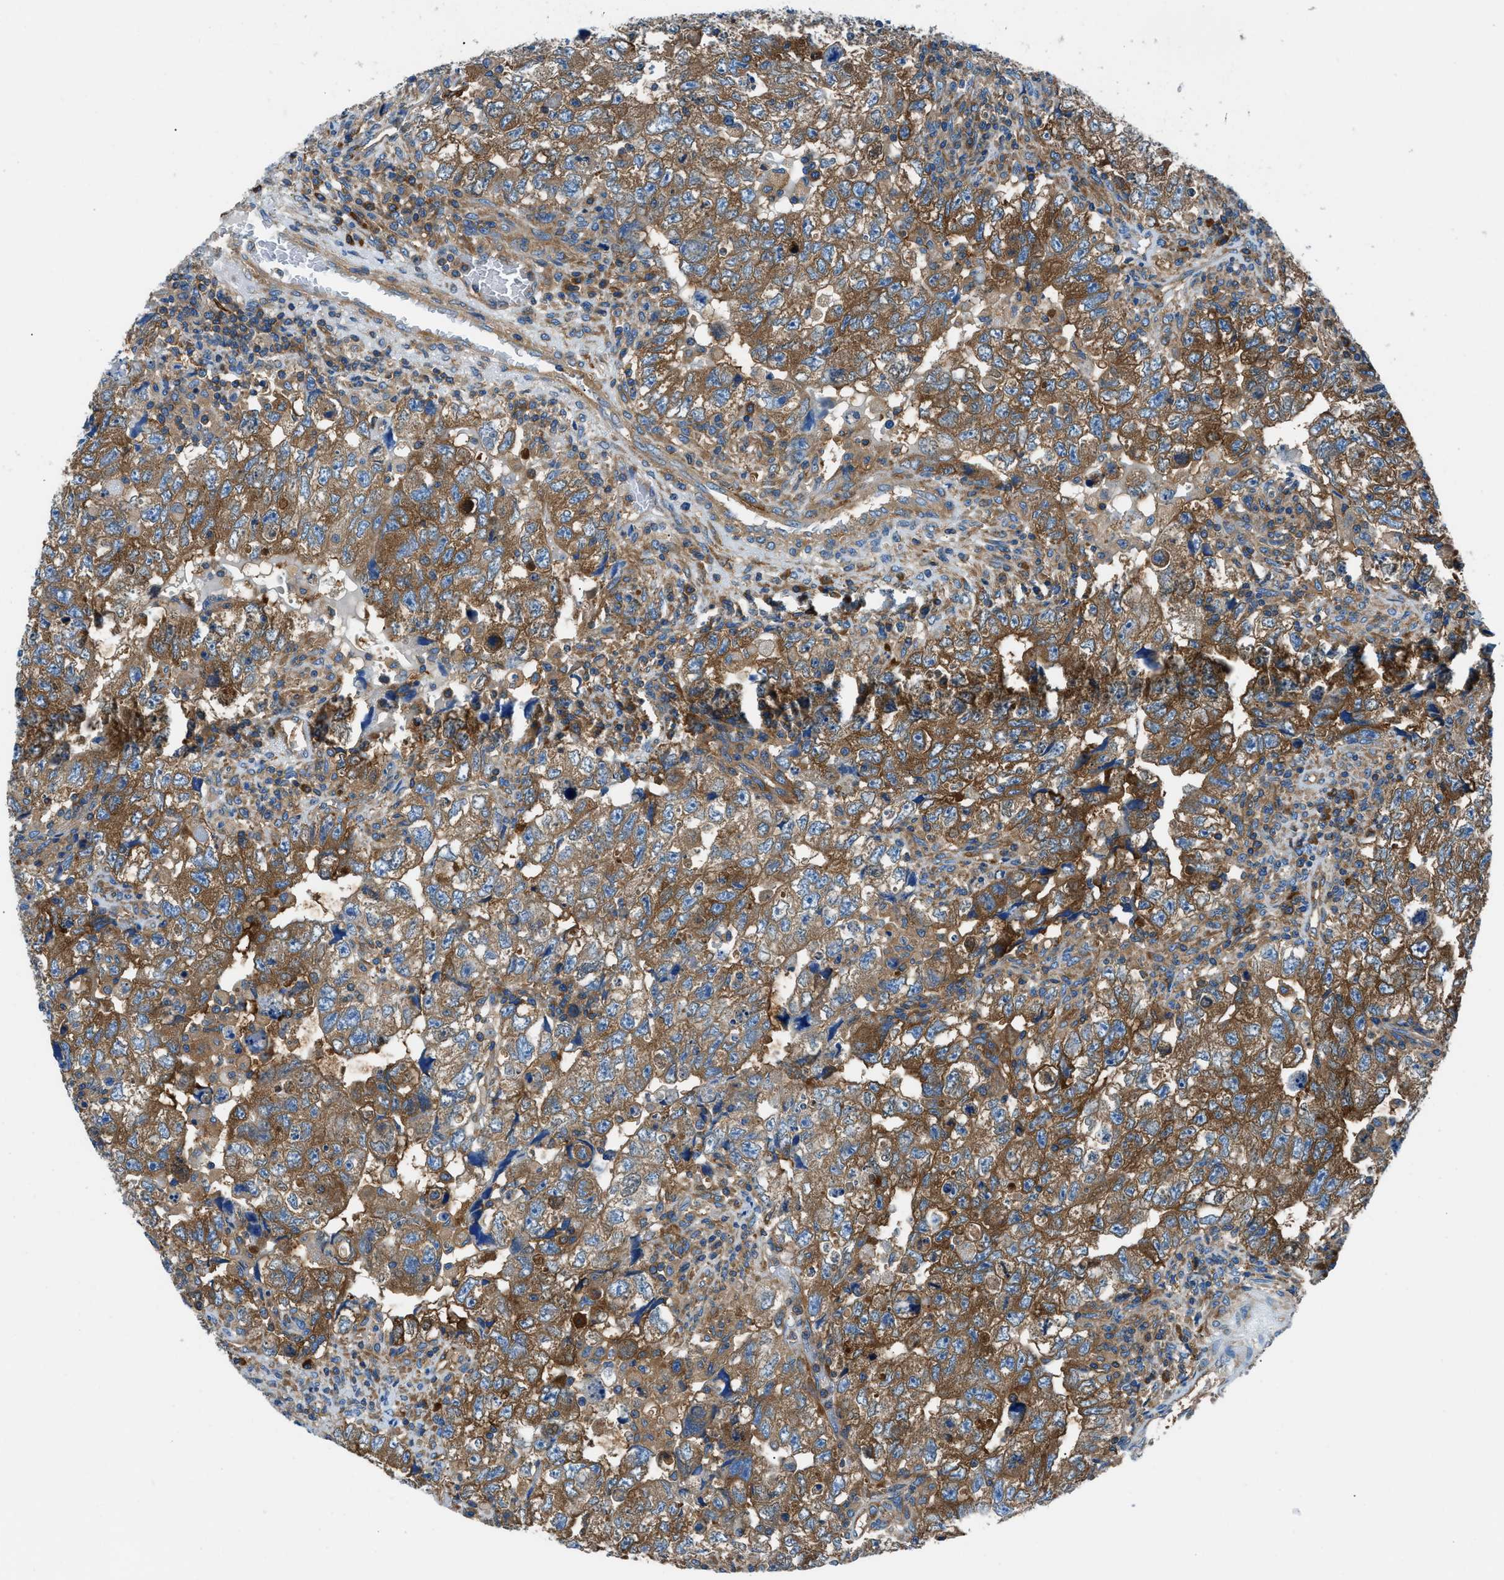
{"staining": {"intensity": "strong", "quantity": ">75%", "location": "cytoplasmic/membranous"}, "tissue": "testis cancer", "cell_type": "Tumor cells", "image_type": "cancer", "snomed": [{"axis": "morphology", "description": "Seminoma, NOS"}, {"axis": "topography", "description": "Testis"}], "caption": "Immunohistochemical staining of seminoma (testis) demonstrates high levels of strong cytoplasmic/membranous protein expression in approximately >75% of tumor cells. (DAB IHC with brightfield microscopy, high magnification).", "gene": "SARS1", "patient": {"sex": "male", "age": 22}}